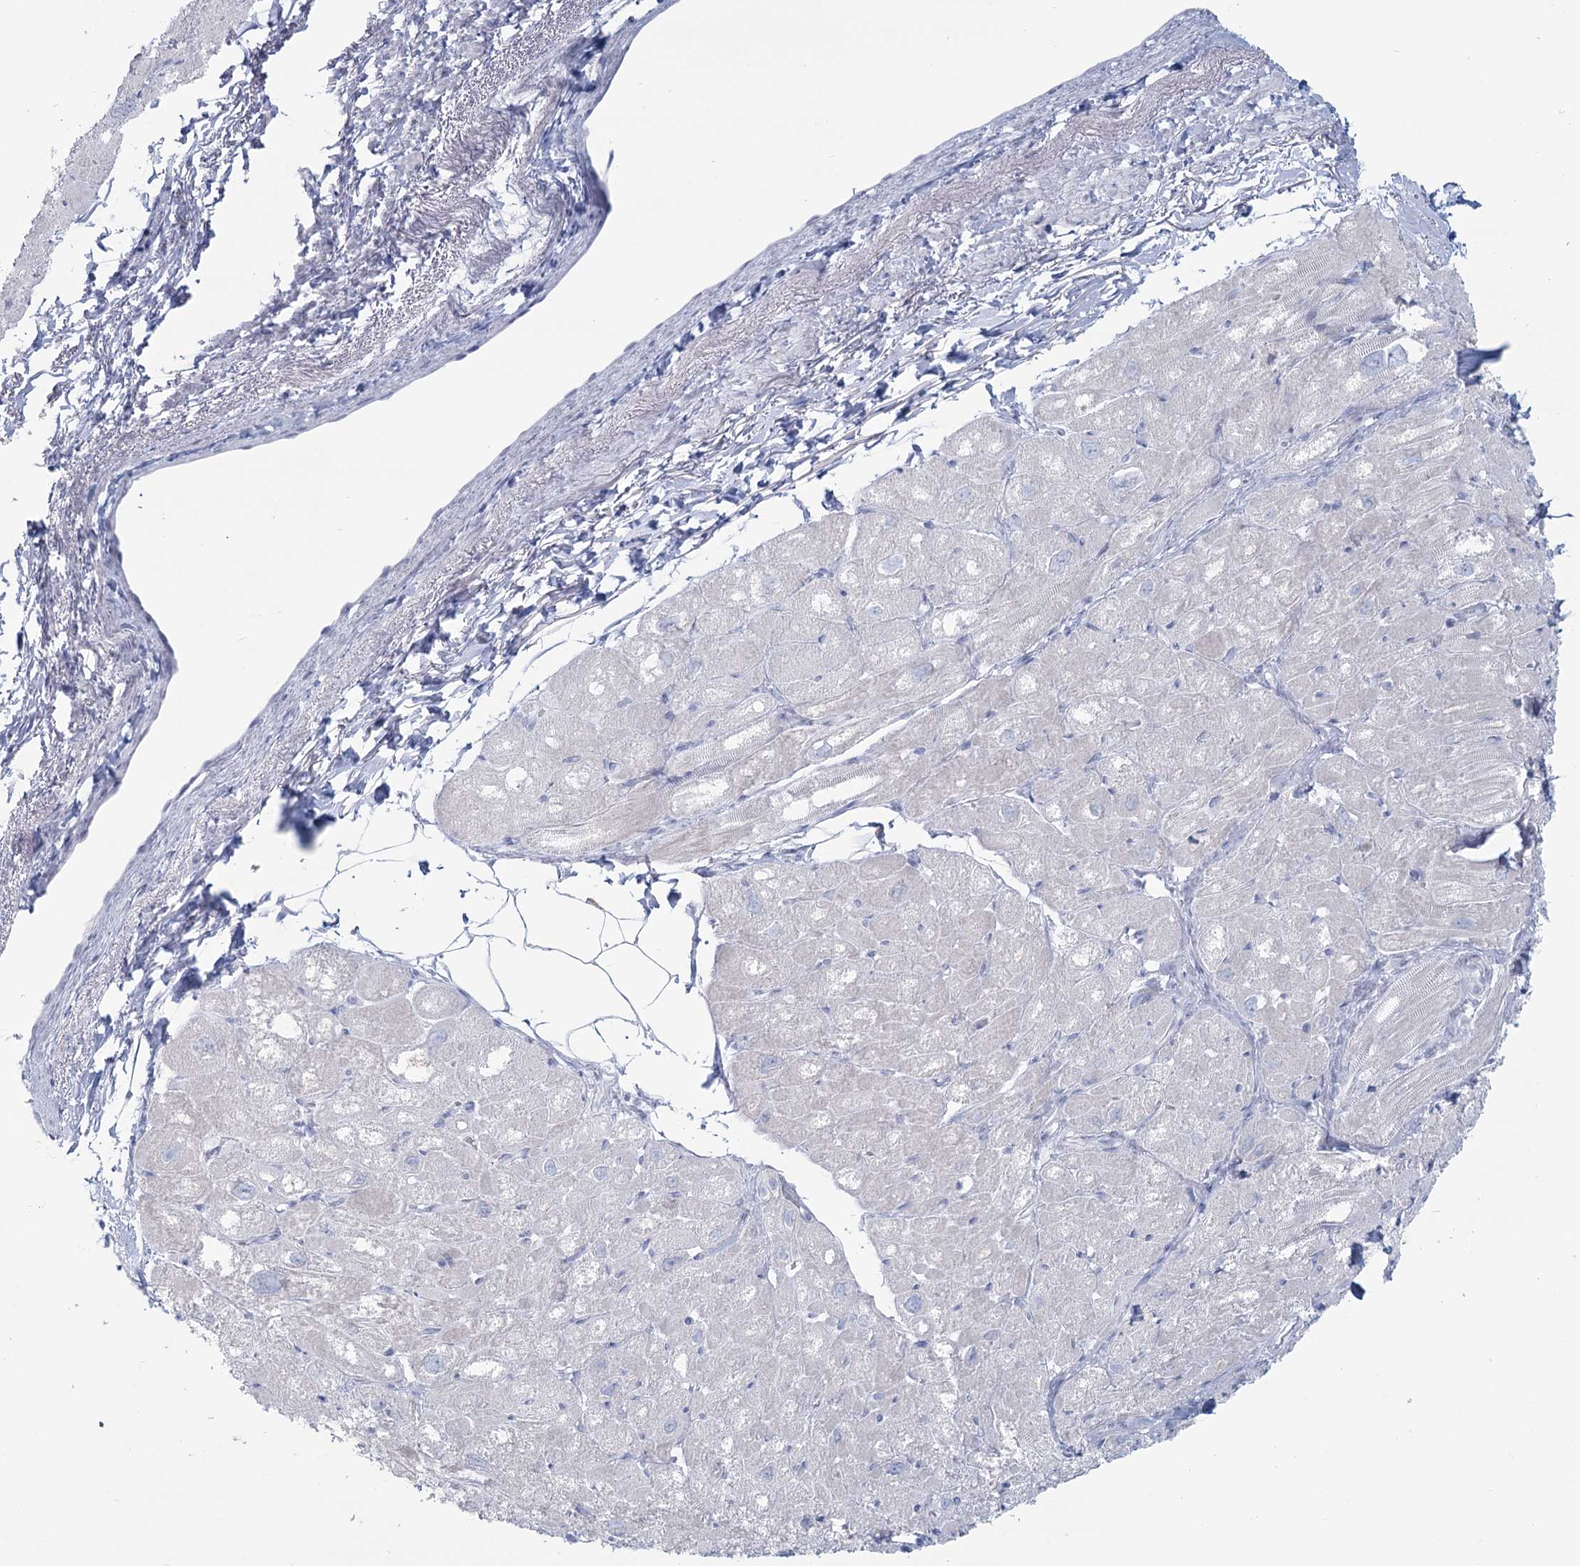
{"staining": {"intensity": "negative", "quantity": "none", "location": "none"}, "tissue": "heart muscle", "cell_type": "Cardiomyocytes", "image_type": "normal", "snomed": [{"axis": "morphology", "description": "Normal tissue, NOS"}, {"axis": "topography", "description": "Heart"}], "caption": "DAB immunohistochemical staining of normal heart muscle displays no significant positivity in cardiomyocytes.", "gene": "SLC6A19", "patient": {"sex": "male", "age": 50}}